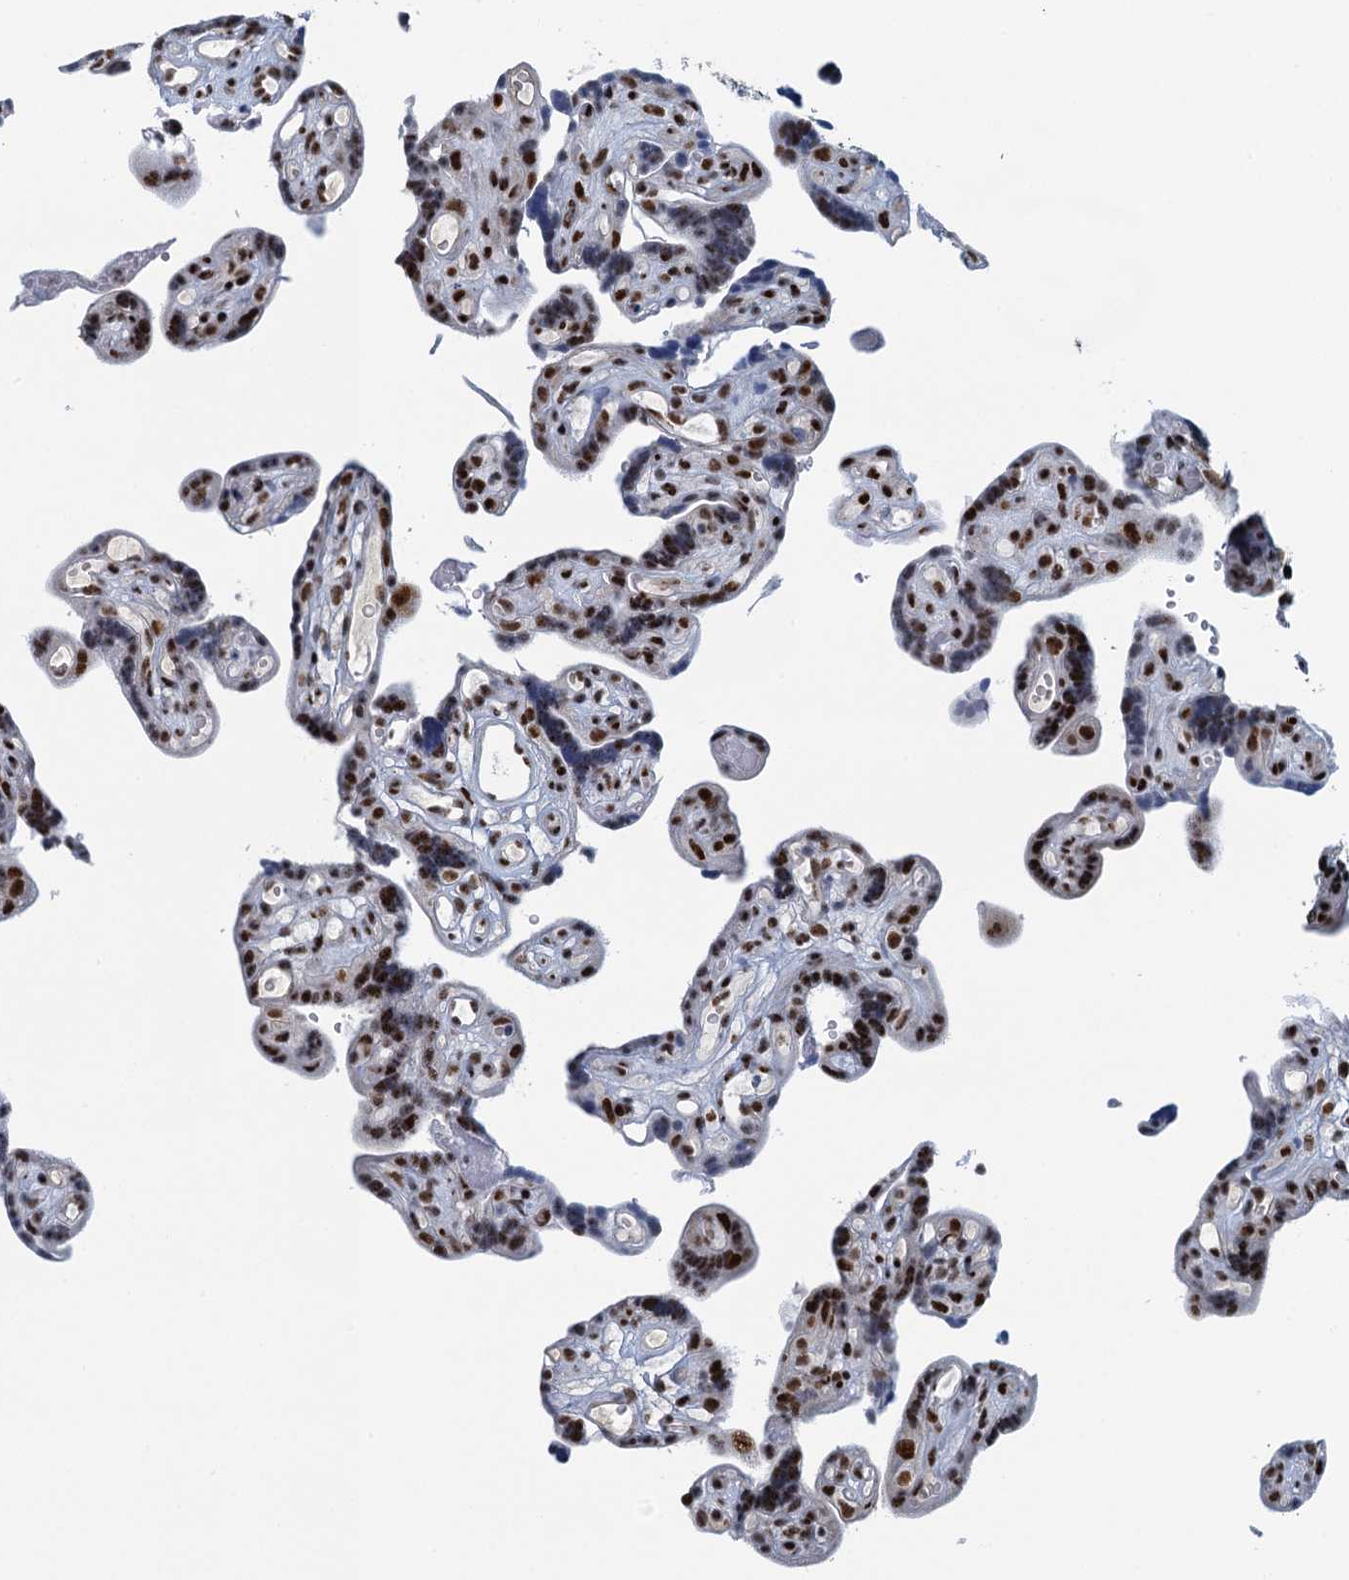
{"staining": {"intensity": "strong", "quantity": ">75%", "location": "nuclear"}, "tissue": "placenta", "cell_type": "Decidual cells", "image_type": "normal", "snomed": [{"axis": "morphology", "description": "Normal tissue, NOS"}, {"axis": "topography", "description": "Placenta"}], "caption": "IHC micrograph of benign human placenta stained for a protein (brown), which reveals high levels of strong nuclear expression in about >75% of decidual cells.", "gene": "TTLL9", "patient": {"sex": "female", "age": 30}}